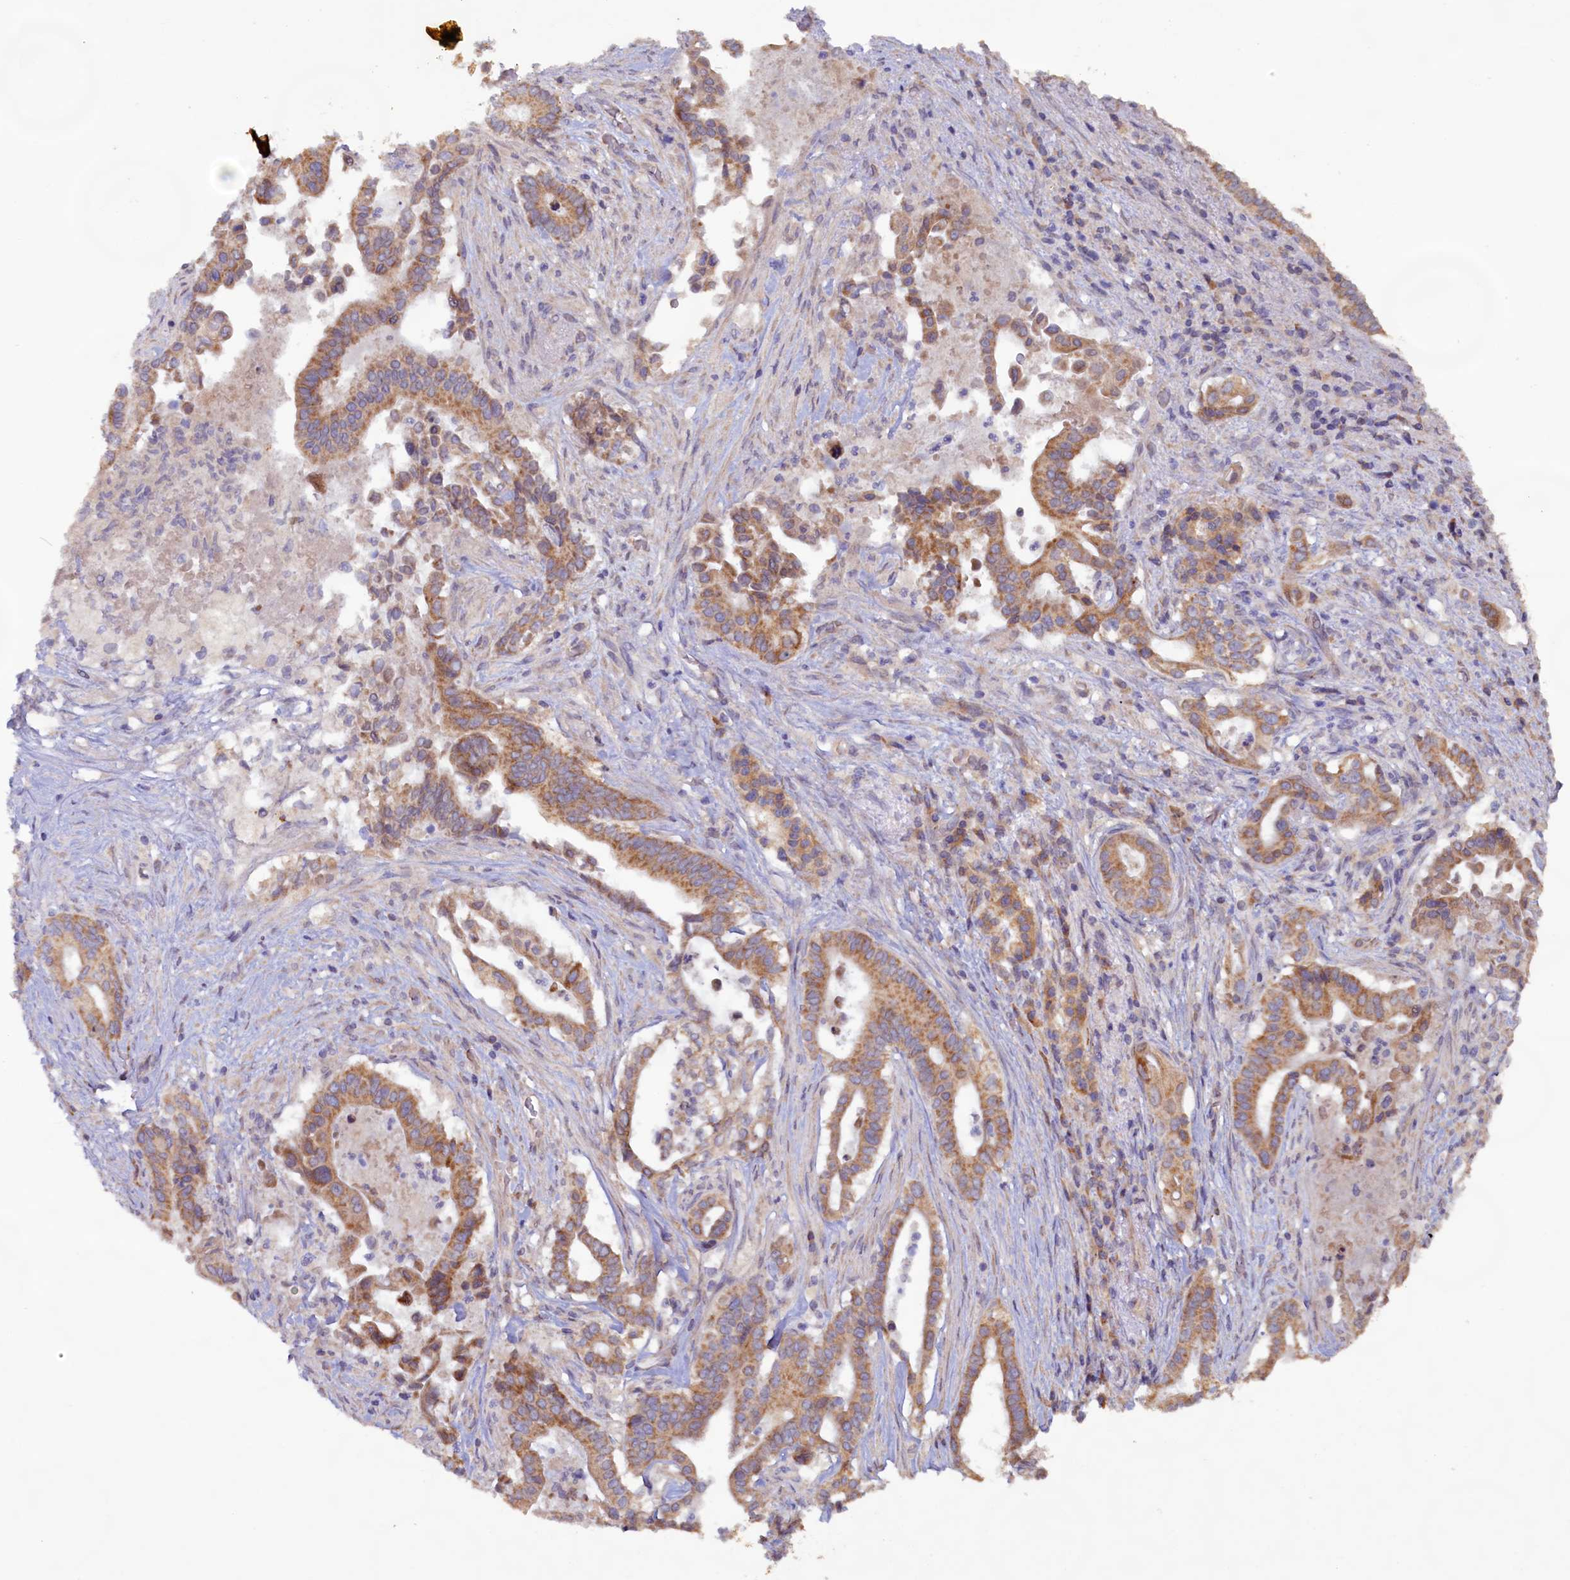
{"staining": {"intensity": "moderate", "quantity": ">75%", "location": "cytoplasmic/membranous"}, "tissue": "pancreatic cancer", "cell_type": "Tumor cells", "image_type": "cancer", "snomed": [{"axis": "morphology", "description": "Adenocarcinoma, NOS"}, {"axis": "topography", "description": "Pancreas"}], "caption": "Human adenocarcinoma (pancreatic) stained with a brown dye reveals moderate cytoplasmic/membranous positive staining in approximately >75% of tumor cells.", "gene": "FUNDC1", "patient": {"sex": "female", "age": 77}}